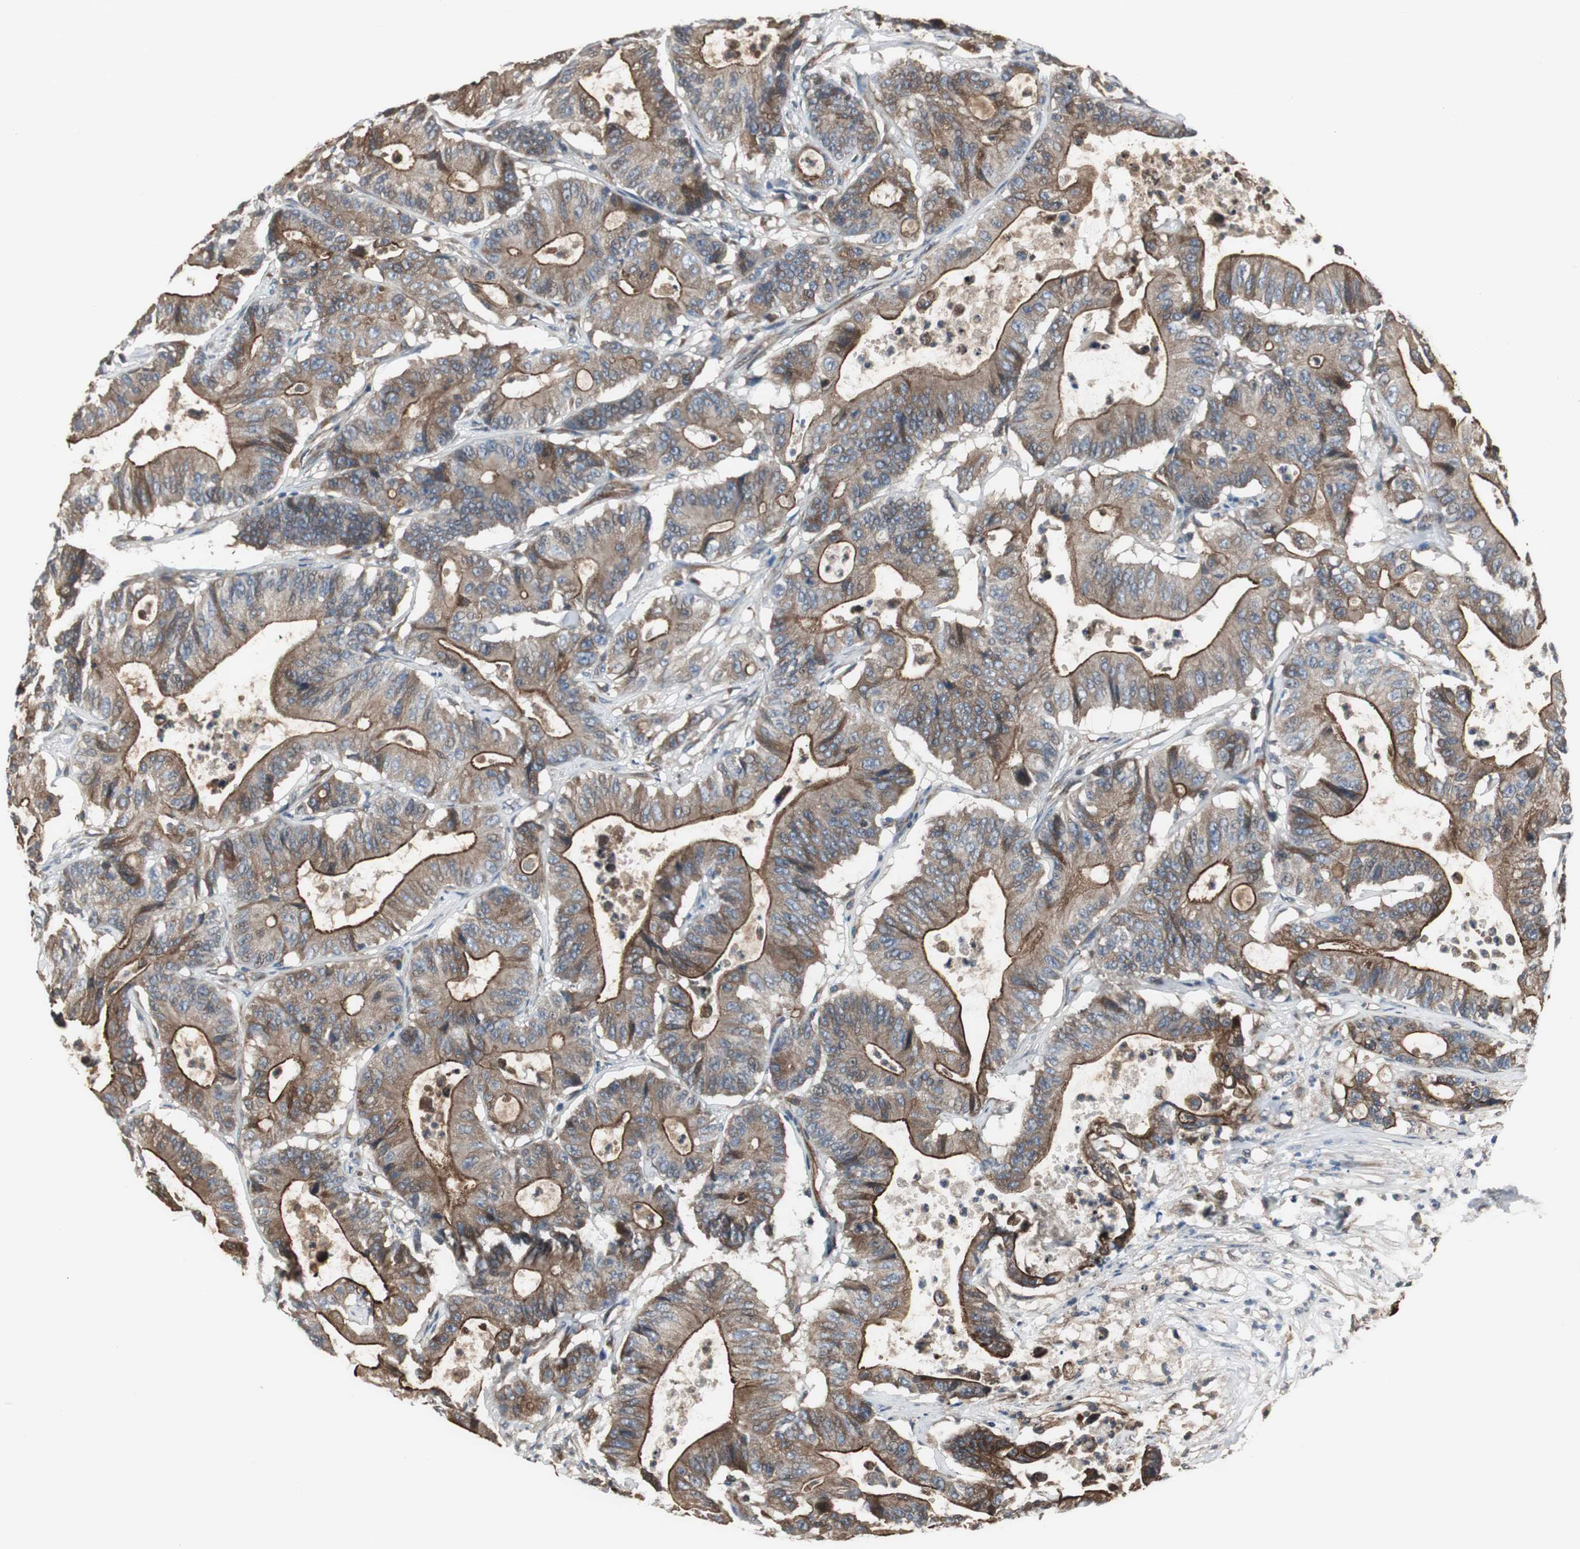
{"staining": {"intensity": "moderate", "quantity": ">75%", "location": "cytoplasmic/membranous"}, "tissue": "colorectal cancer", "cell_type": "Tumor cells", "image_type": "cancer", "snomed": [{"axis": "morphology", "description": "Adenocarcinoma, NOS"}, {"axis": "topography", "description": "Colon"}], "caption": "Human colorectal adenocarcinoma stained with a protein marker demonstrates moderate staining in tumor cells.", "gene": "CHP1", "patient": {"sex": "female", "age": 84}}